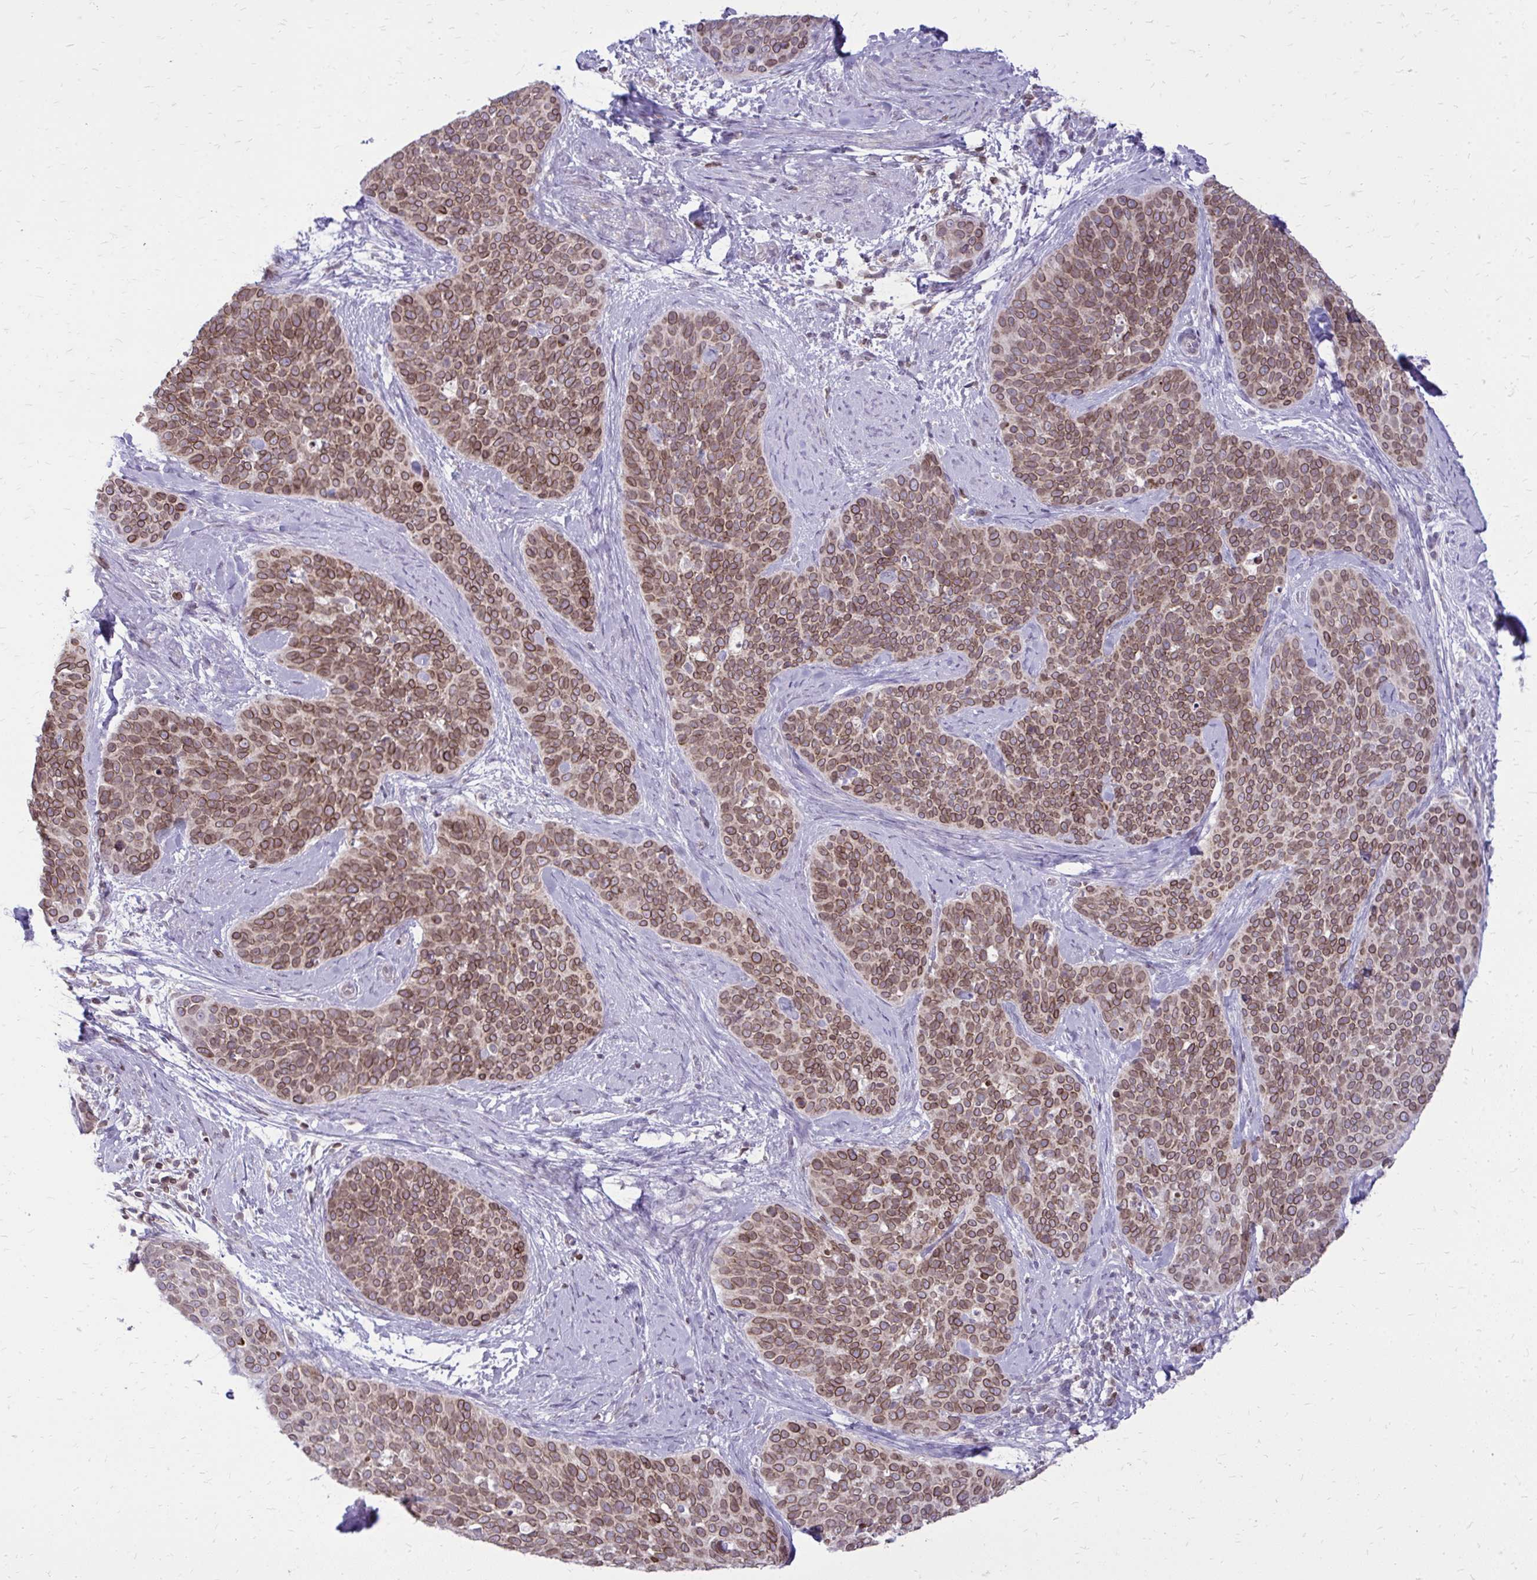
{"staining": {"intensity": "moderate", "quantity": ">75%", "location": "cytoplasmic/membranous,nuclear"}, "tissue": "cervical cancer", "cell_type": "Tumor cells", "image_type": "cancer", "snomed": [{"axis": "morphology", "description": "Squamous cell carcinoma, NOS"}, {"axis": "topography", "description": "Cervix"}], "caption": "Cervical cancer (squamous cell carcinoma) stained for a protein (brown) exhibits moderate cytoplasmic/membranous and nuclear positive positivity in about >75% of tumor cells.", "gene": "RPS6KA2", "patient": {"sex": "female", "age": 69}}